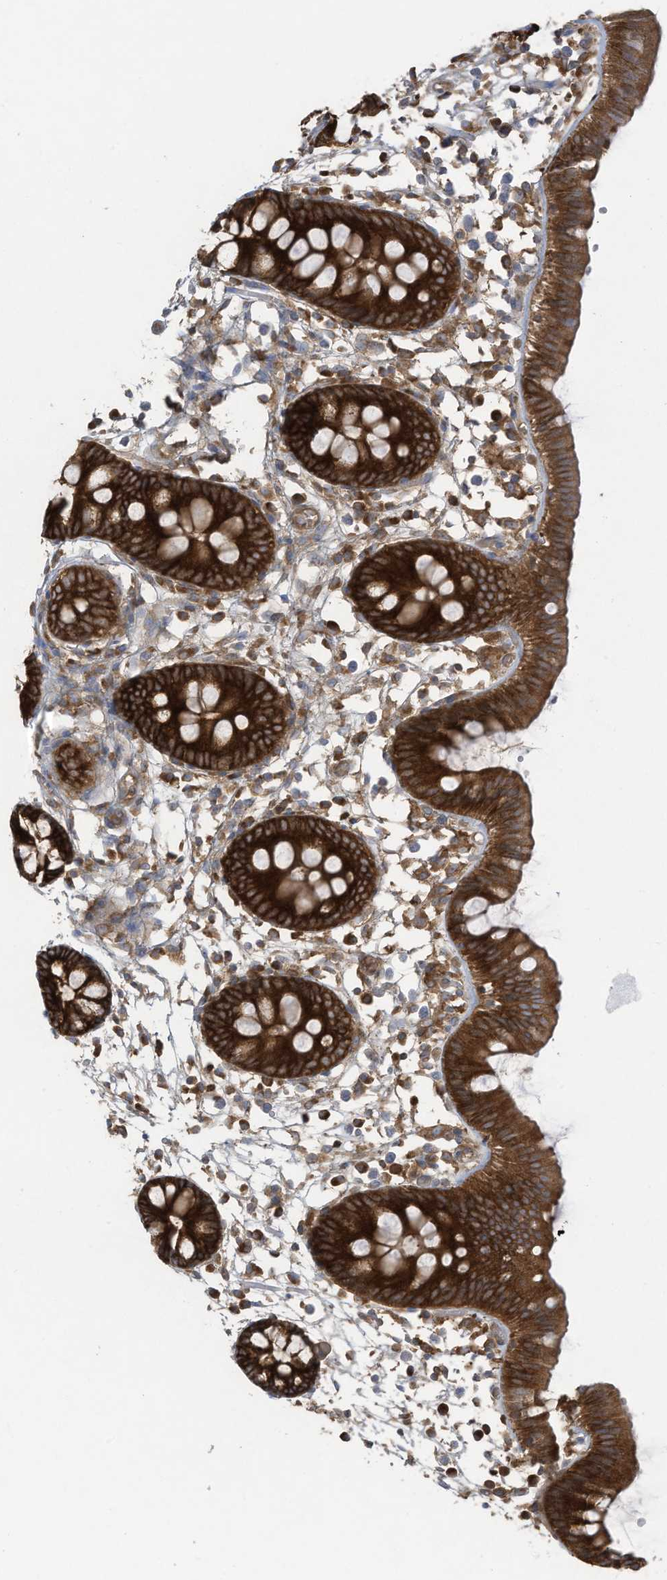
{"staining": {"intensity": "moderate", "quantity": ">75%", "location": "cytoplasmic/membranous"}, "tissue": "colon", "cell_type": "Endothelial cells", "image_type": "normal", "snomed": [{"axis": "morphology", "description": "Normal tissue, NOS"}, {"axis": "topography", "description": "Colon"}], "caption": "Colon stained for a protein (brown) exhibits moderate cytoplasmic/membranous positive positivity in approximately >75% of endothelial cells.", "gene": "OLA1", "patient": {"sex": "male", "age": 56}}